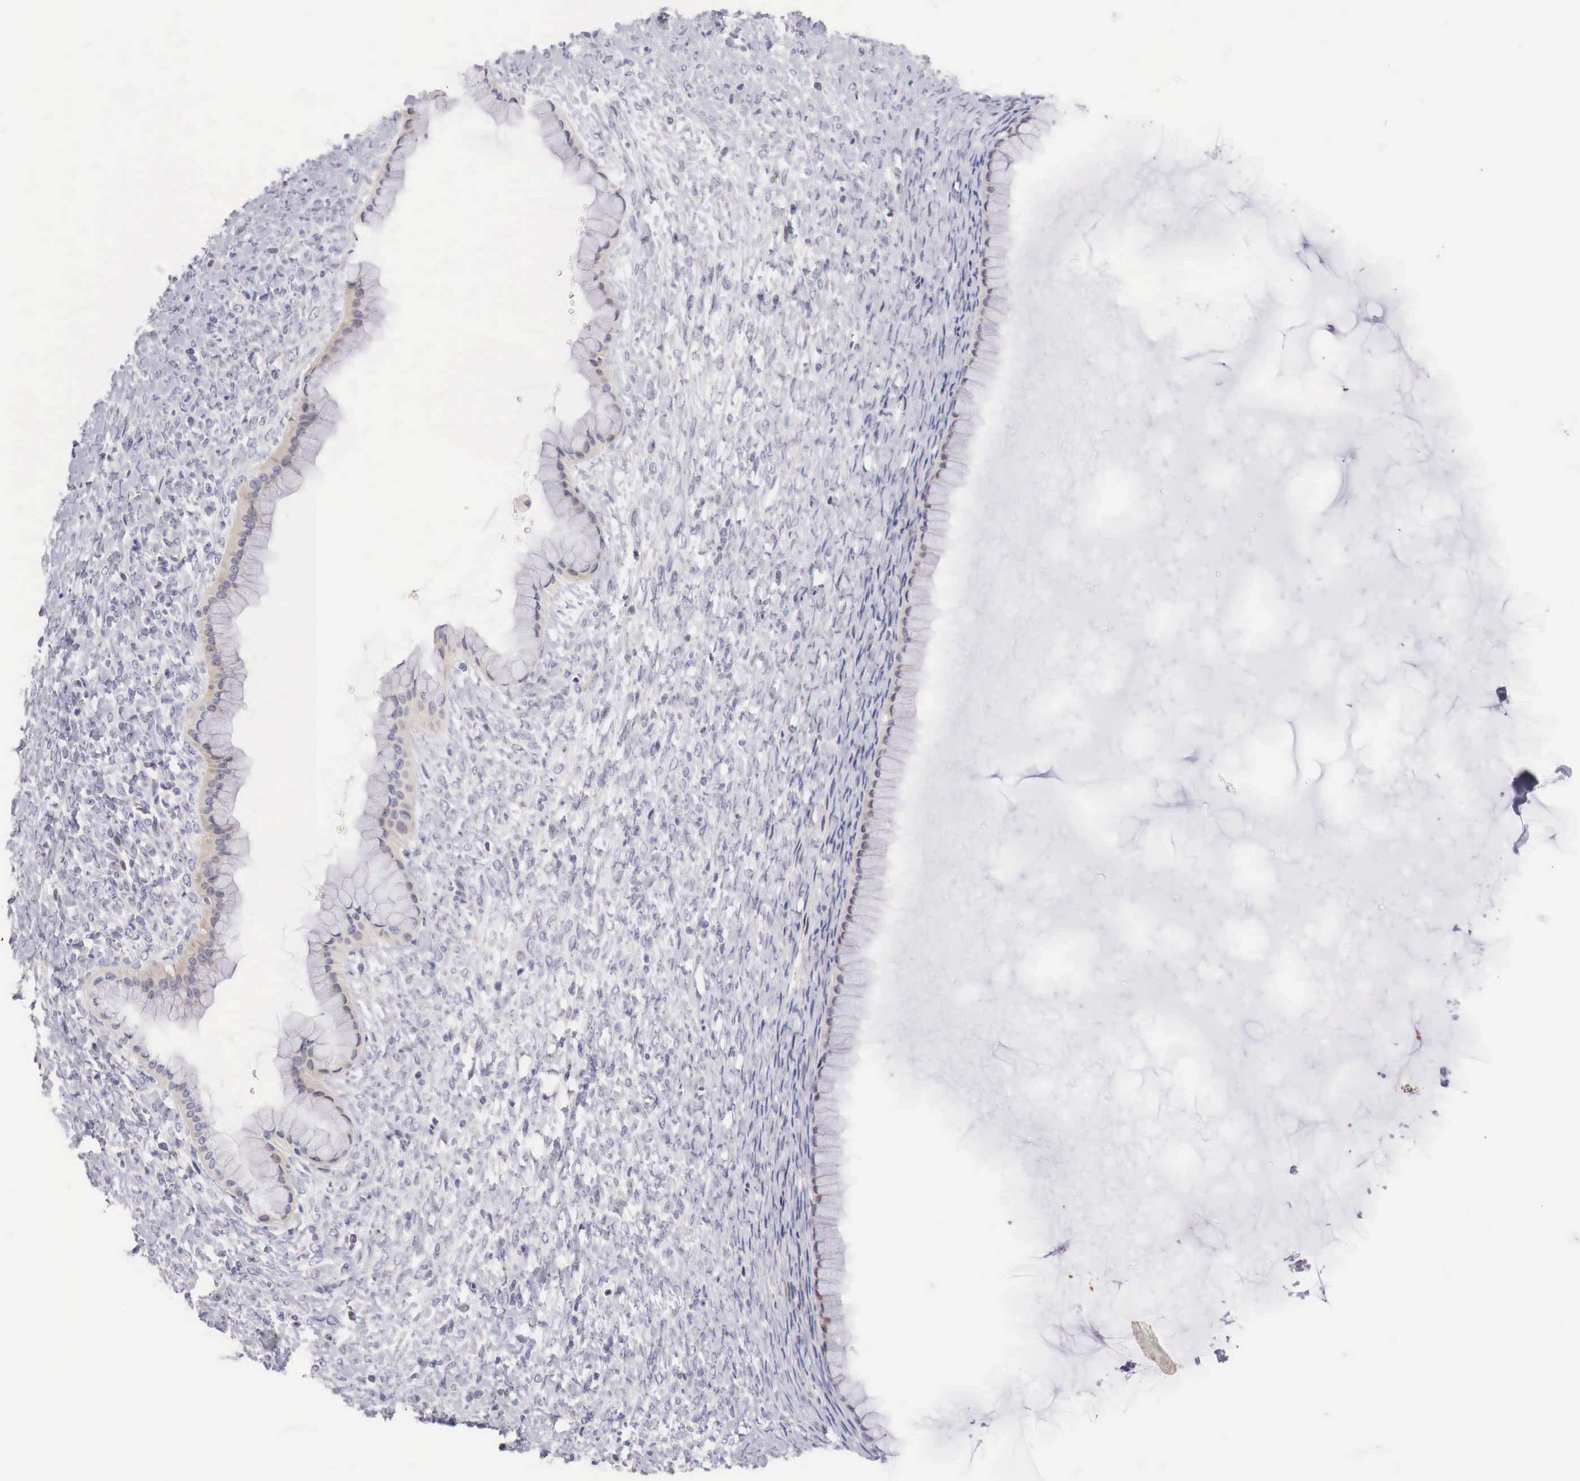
{"staining": {"intensity": "moderate", "quantity": "25%-75%", "location": "nuclear"}, "tissue": "ovarian cancer", "cell_type": "Tumor cells", "image_type": "cancer", "snomed": [{"axis": "morphology", "description": "Cystadenocarcinoma, mucinous, NOS"}, {"axis": "topography", "description": "Ovary"}], "caption": "Immunohistochemistry (IHC) micrograph of neoplastic tissue: human ovarian mucinous cystadenocarcinoma stained using immunohistochemistry (IHC) shows medium levels of moderate protein expression localized specifically in the nuclear of tumor cells, appearing as a nuclear brown color.", "gene": "CLCN5", "patient": {"sex": "female", "age": 25}}